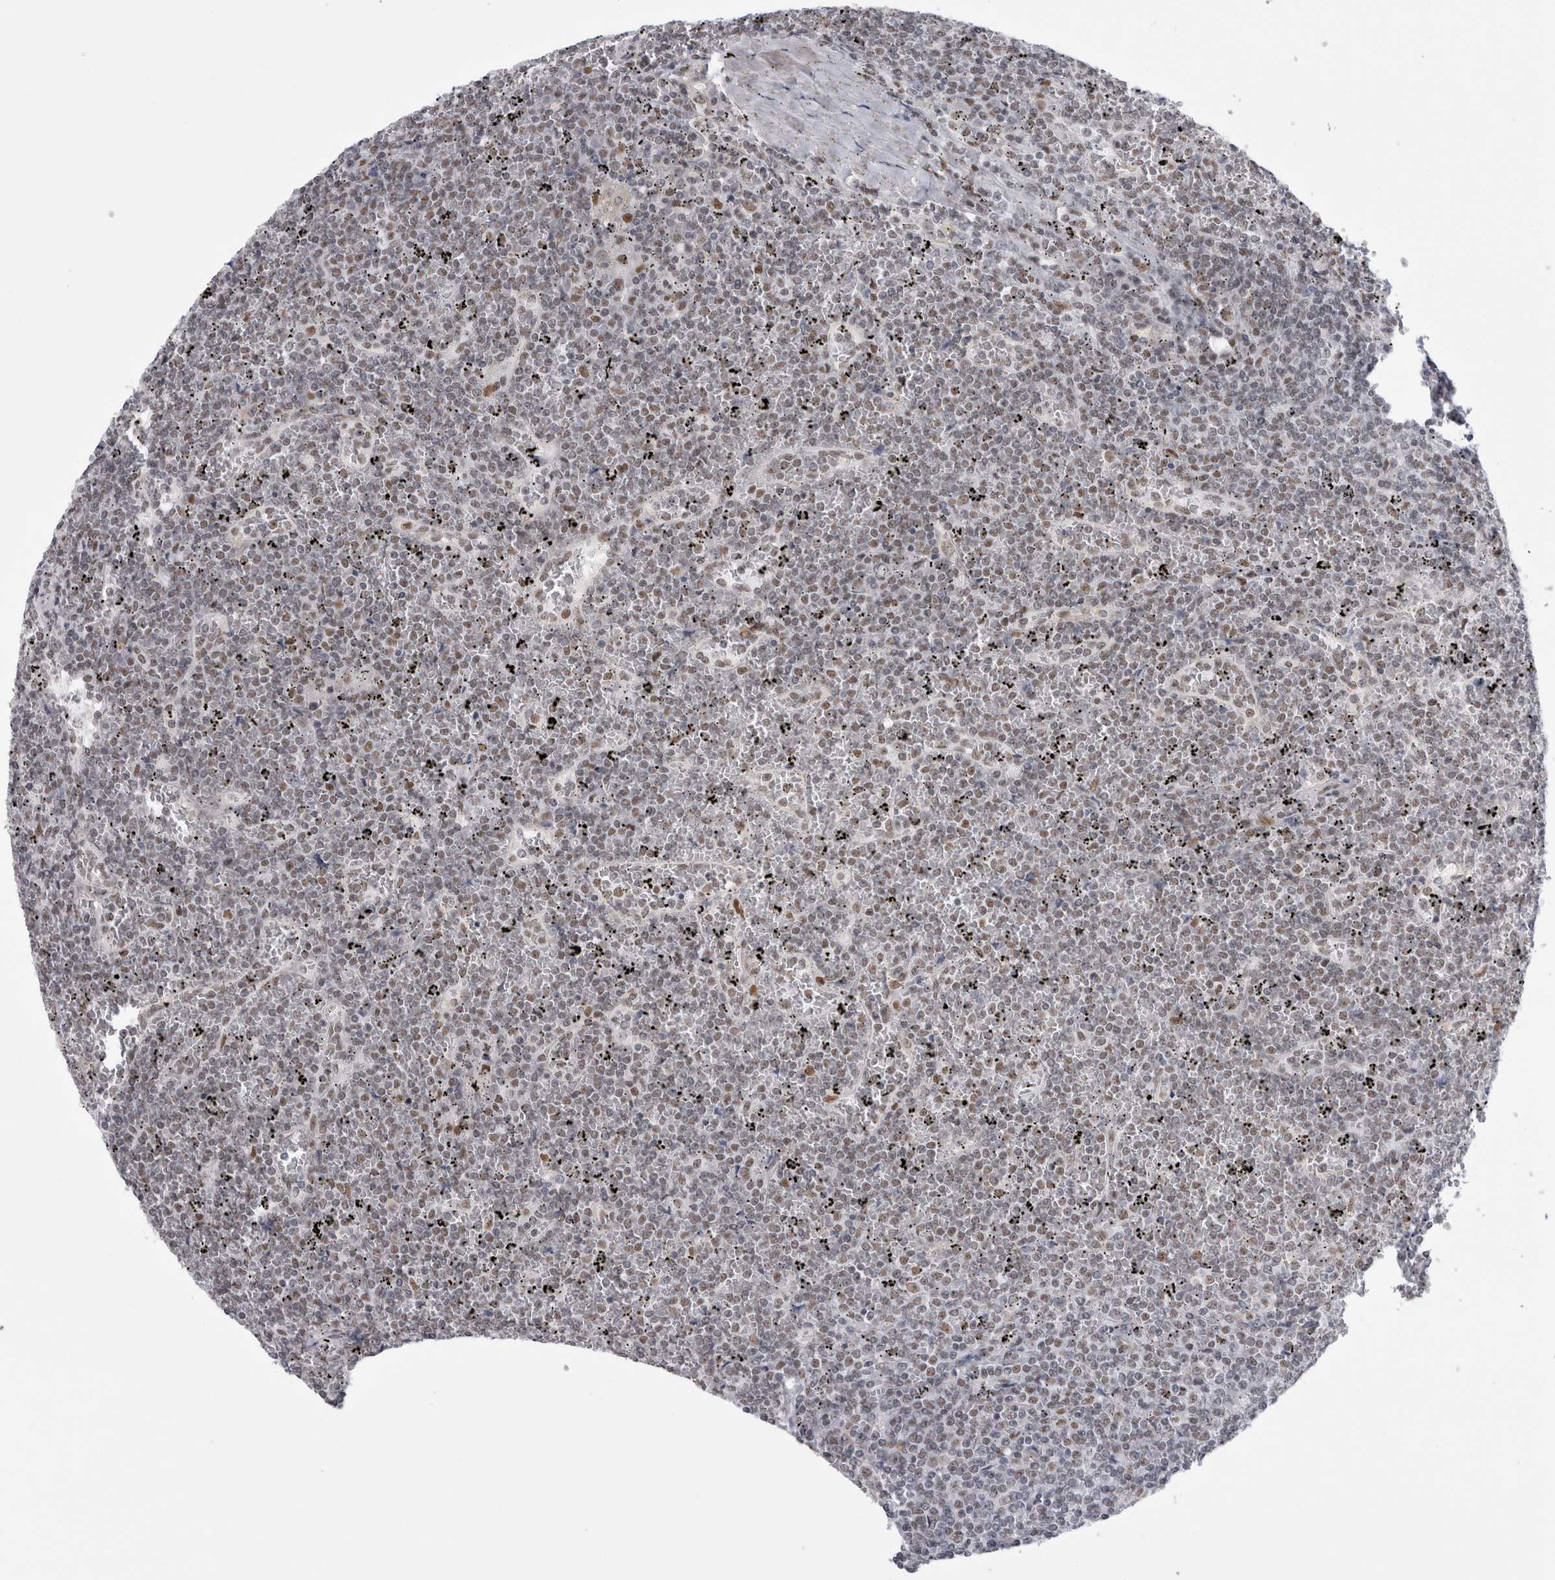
{"staining": {"intensity": "weak", "quantity": "25%-75%", "location": "nuclear"}, "tissue": "lymphoma", "cell_type": "Tumor cells", "image_type": "cancer", "snomed": [{"axis": "morphology", "description": "Malignant lymphoma, non-Hodgkin's type, Low grade"}, {"axis": "topography", "description": "Spleen"}], "caption": "The micrograph exhibits a brown stain indicating the presence of a protein in the nuclear of tumor cells in malignant lymphoma, non-Hodgkin's type (low-grade). Immunohistochemistry stains the protein of interest in brown and the nuclei are stained blue.", "gene": "API5", "patient": {"sex": "female", "age": 19}}